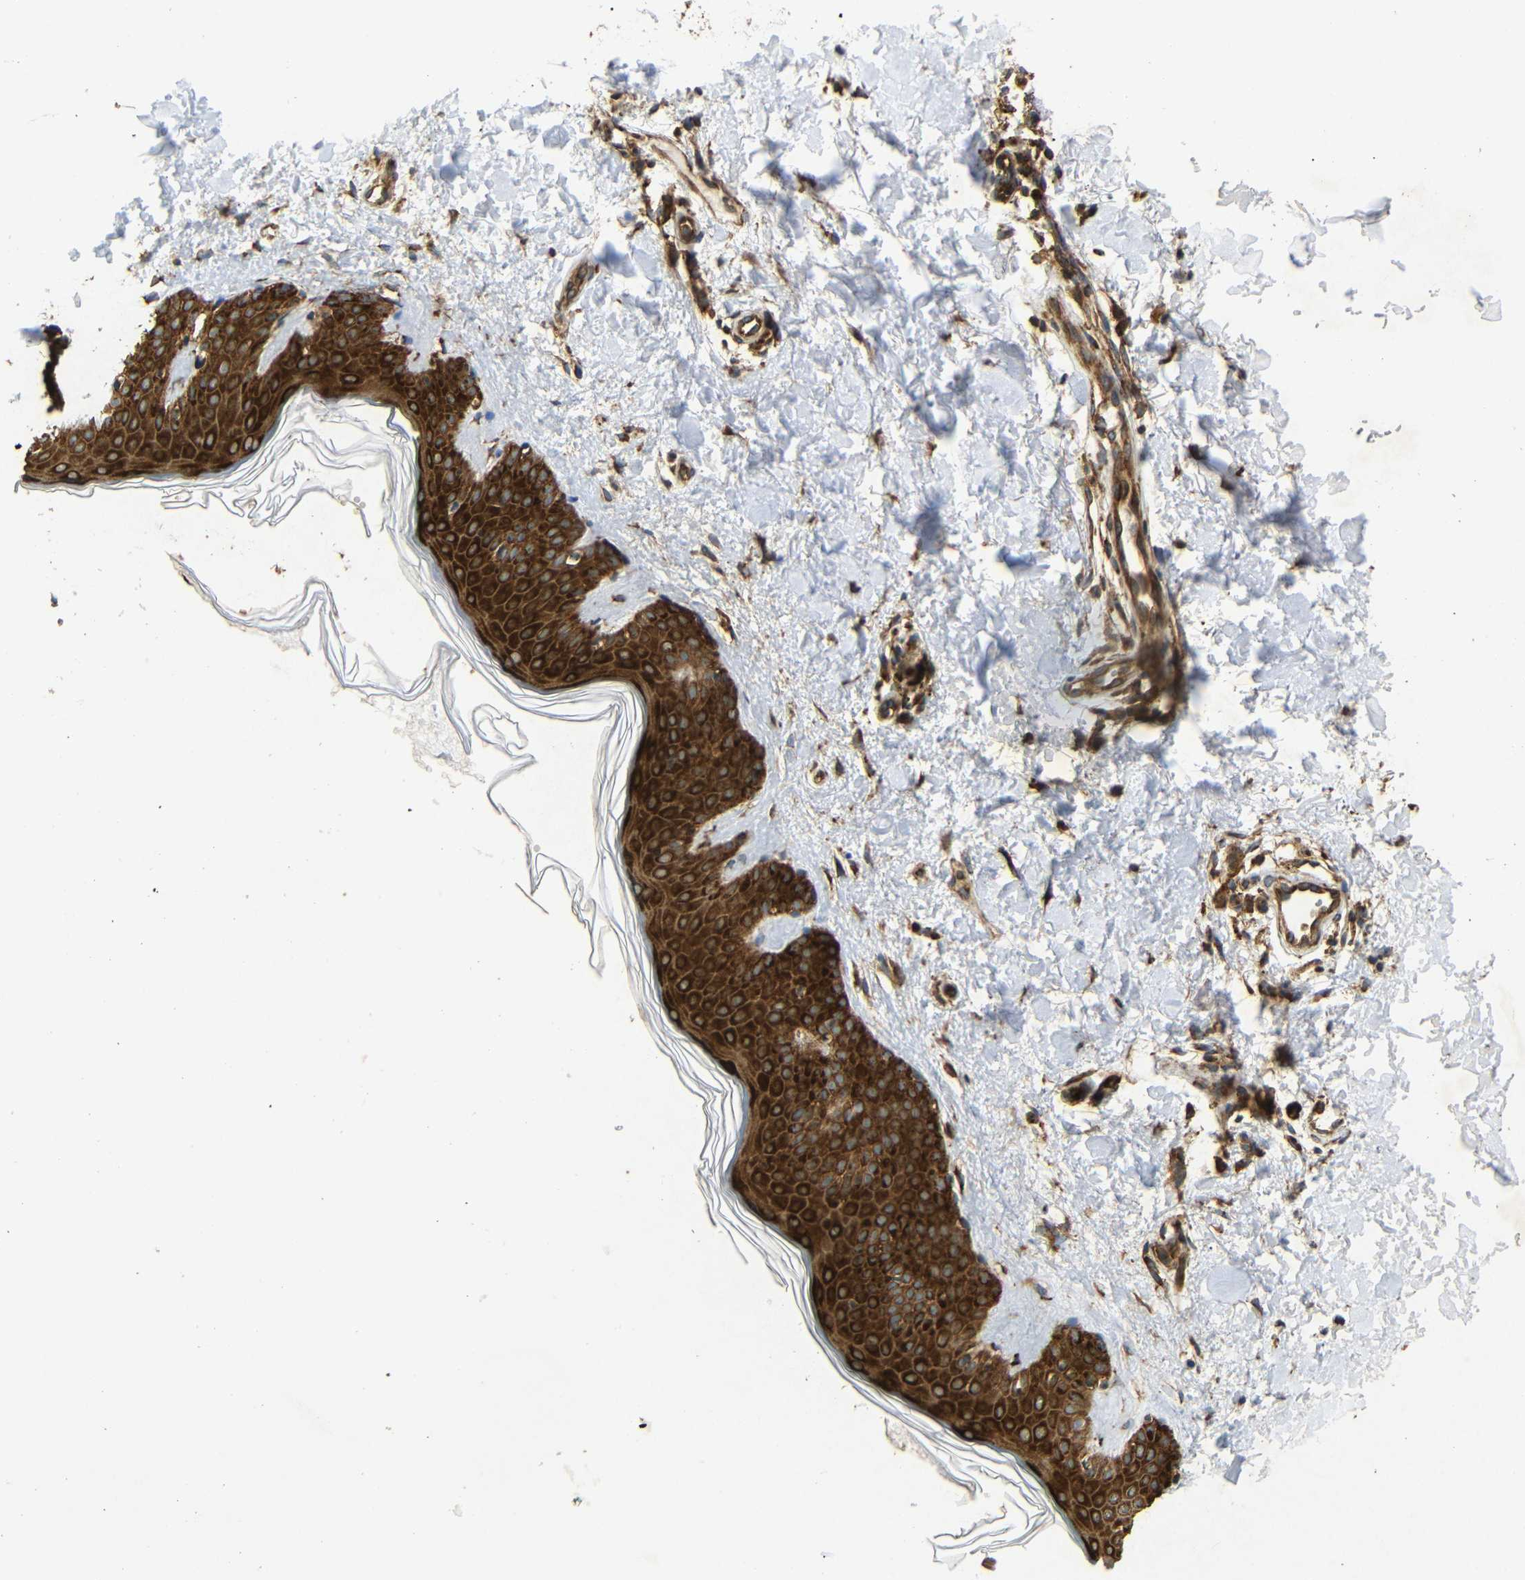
{"staining": {"intensity": "negative", "quantity": "none", "location": "none"}, "tissue": "skin", "cell_type": "Fibroblasts", "image_type": "normal", "snomed": [{"axis": "morphology", "description": "Normal tissue, NOS"}, {"axis": "topography", "description": "Skin"}], "caption": "Immunohistochemical staining of unremarkable skin demonstrates no significant expression in fibroblasts. (DAB IHC visualized using brightfield microscopy, high magnification).", "gene": "BTF3", "patient": {"sex": "male", "age": 67}}